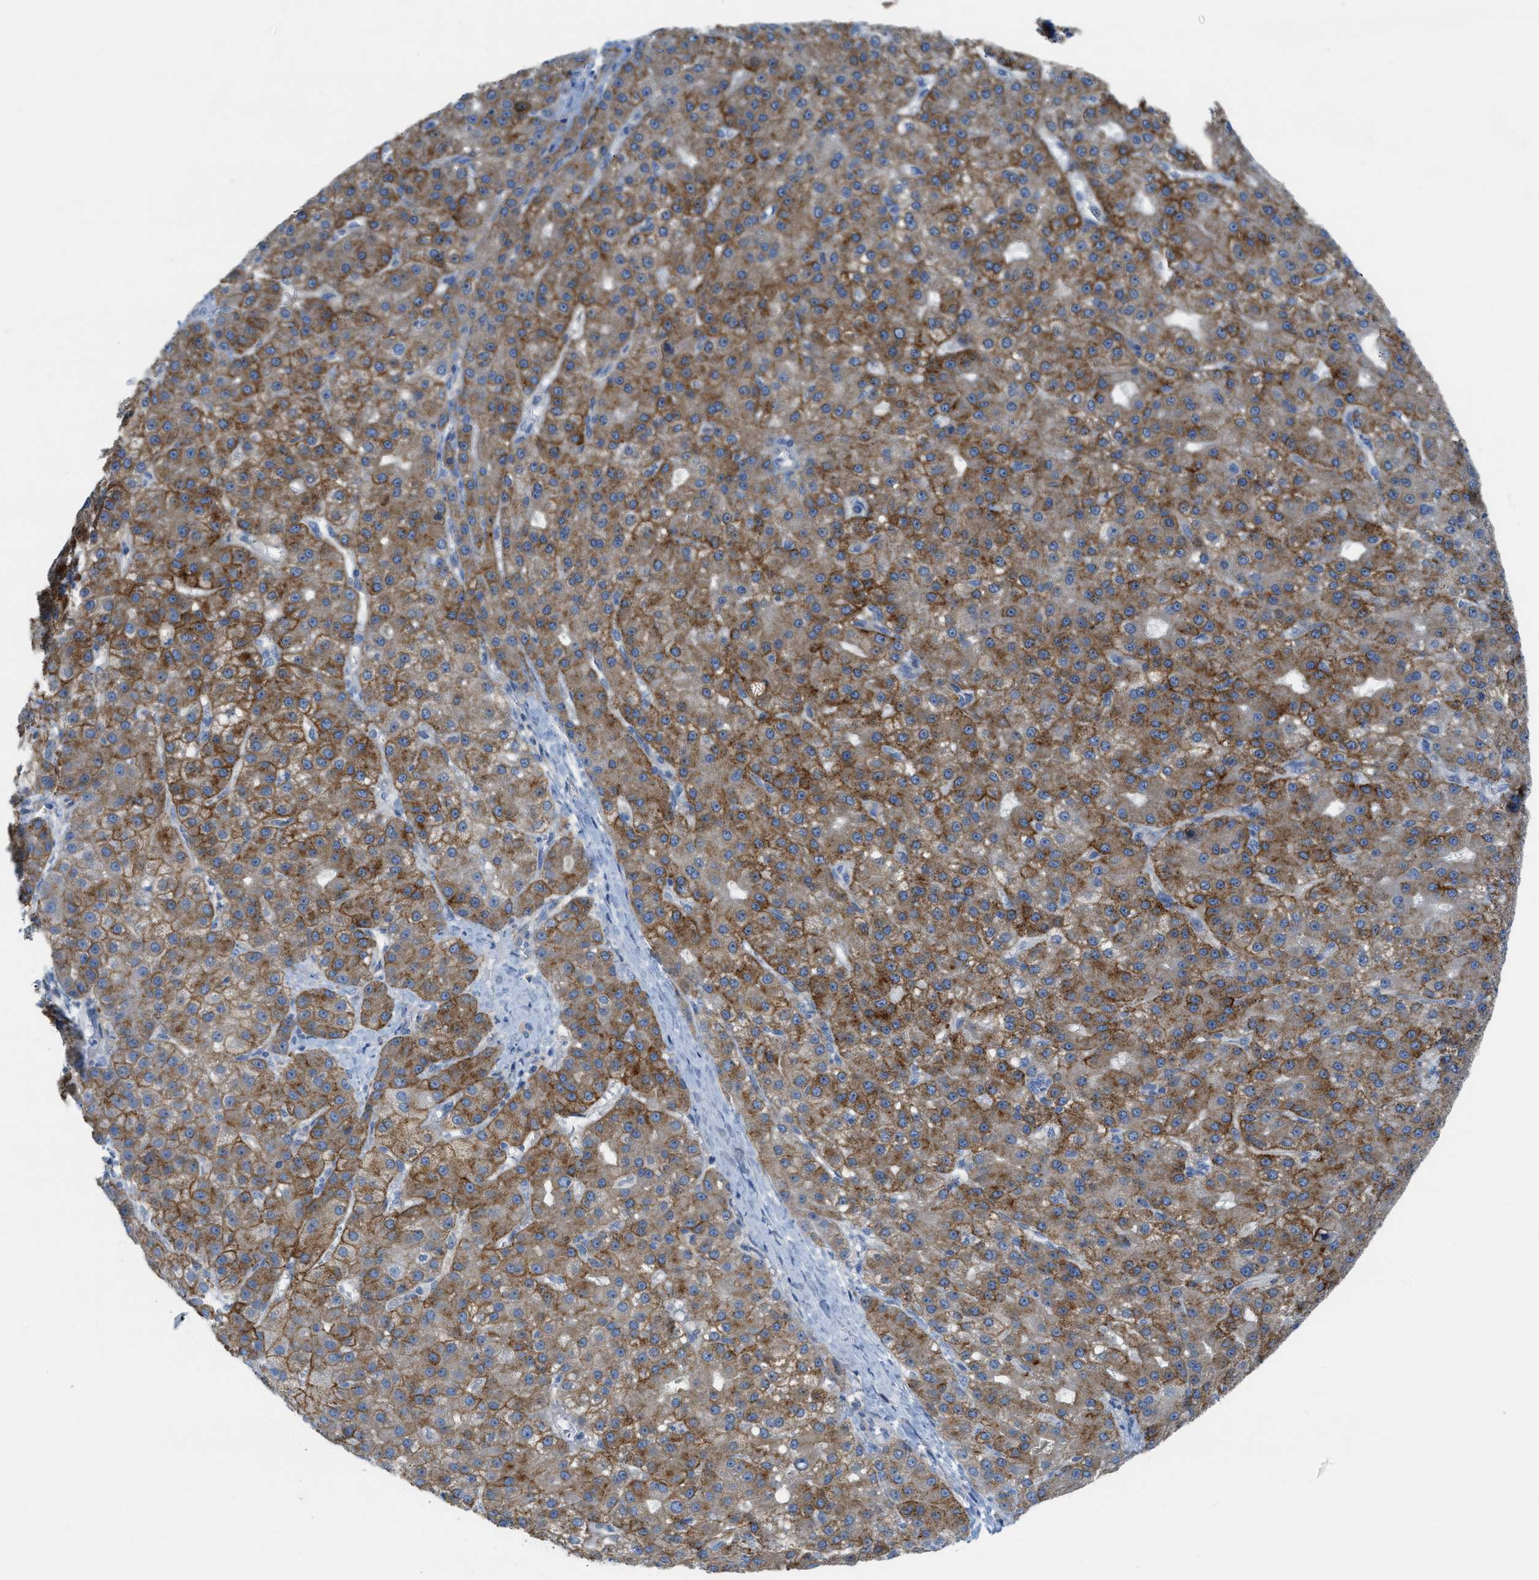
{"staining": {"intensity": "moderate", "quantity": ">75%", "location": "cytoplasmic/membranous"}, "tissue": "liver cancer", "cell_type": "Tumor cells", "image_type": "cancer", "snomed": [{"axis": "morphology", "description": "Carcinoma, Hepatocellular, NOS"}, {"axis": "topography", "description": "Liver"}], "caption": "This is a histology image of immunohistochemistry (IHC) staining of liver cancer, which shows moderate staining in the cytoplasmic/membranous of tumor cells.", "gene": "ASGR1", "patient": {"sex": "male", "age": 67}}